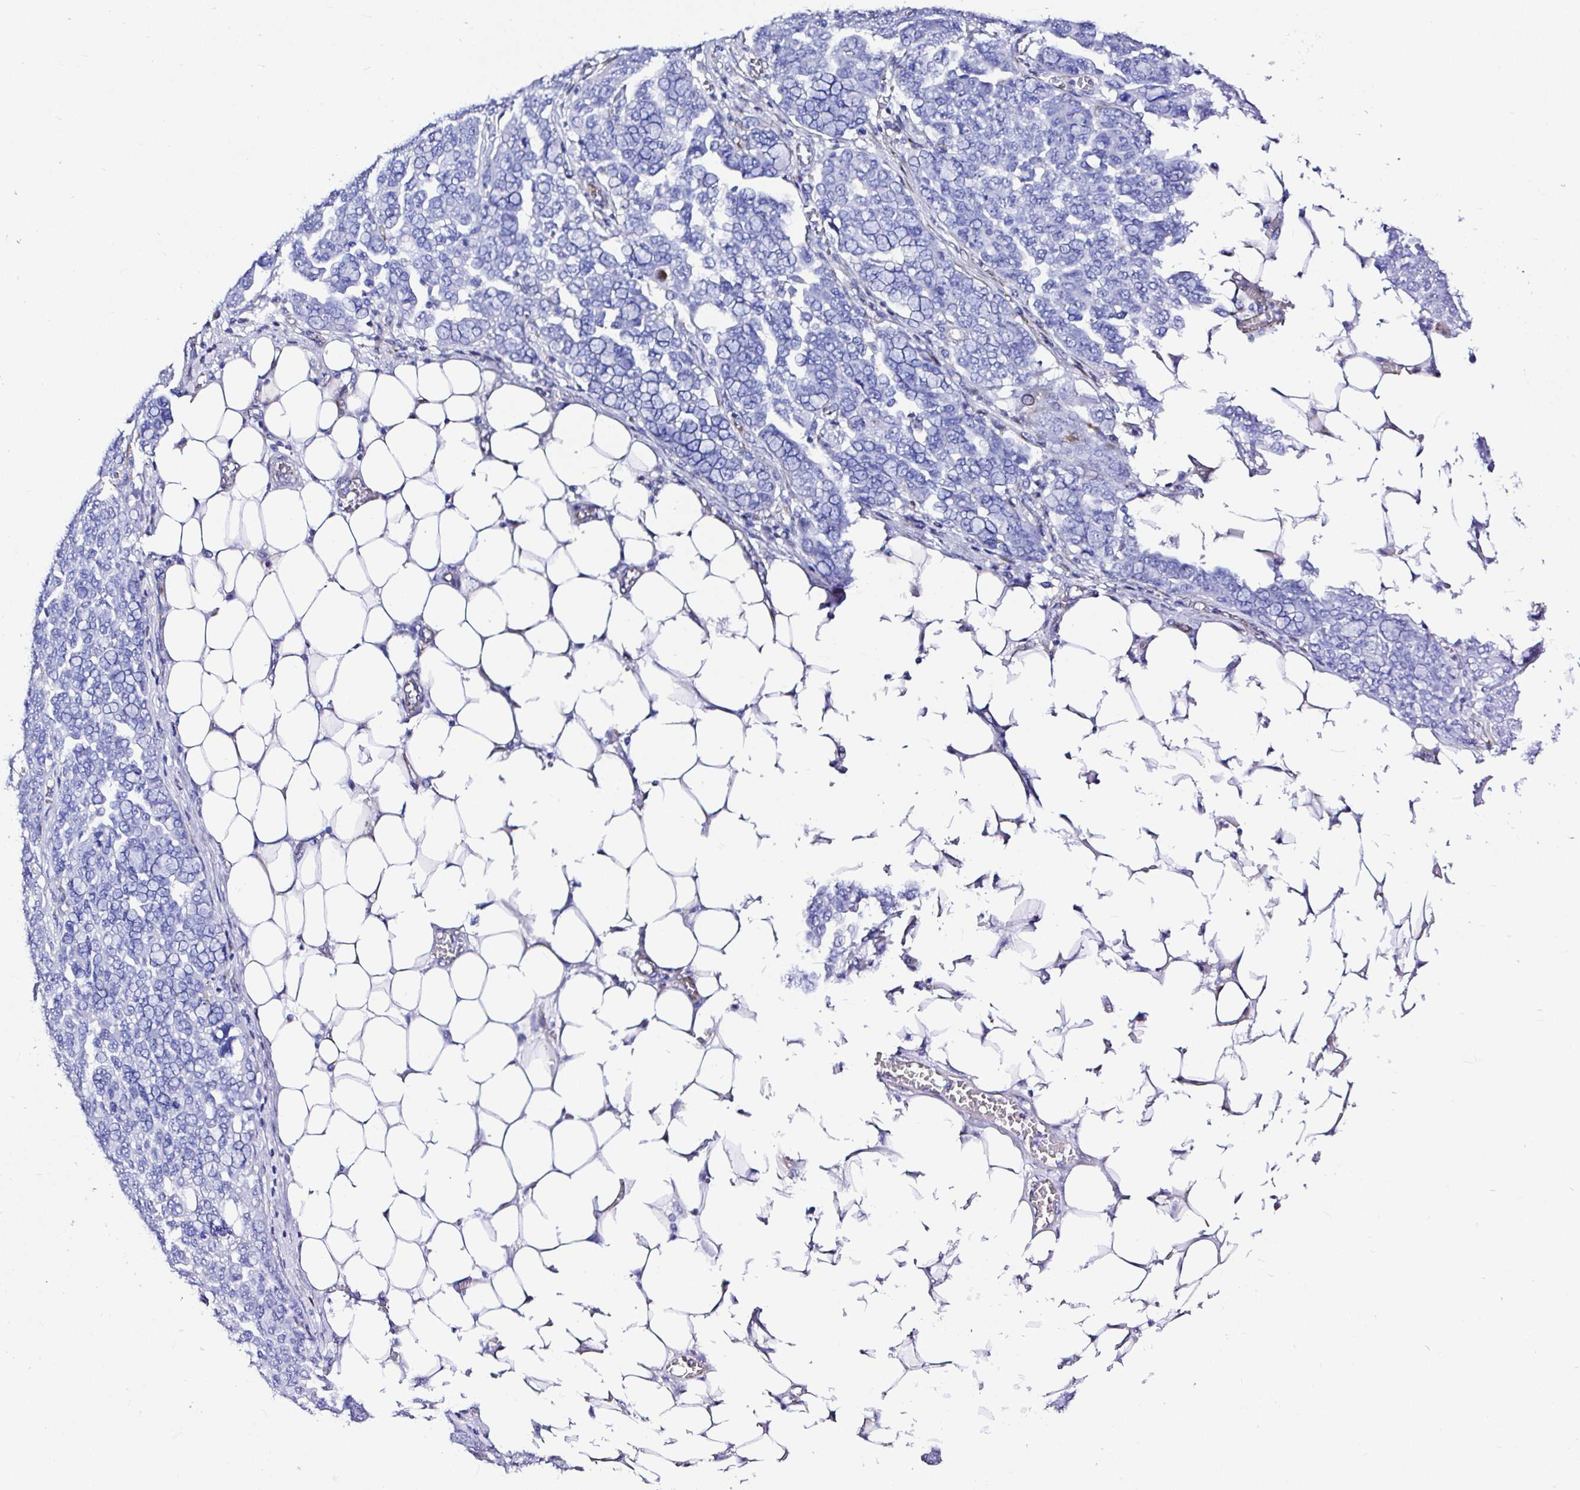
{"staining": {"intensity": "negative", "quantity": "none", "location": "none"}, "tissue": "ovarian cancer", "cell_type": "Tumor cells", "image_type": "cancer", "snomed": [{"axis": "morphology", "description": "Cystadenocarcinoma, serous, NOS"}, {"axis": "topography", "description": "Ovary"}], "caption": "An immunohistochemistry (IHC) histopathology image of serous cystadenocarcinoma (ovarian) is shown. There is no staining in tumor cells of serous cystadenocarcinoma (ovarian).", "gene": "DEPDC5", "patient": {"sex": "female", "age": 59}}